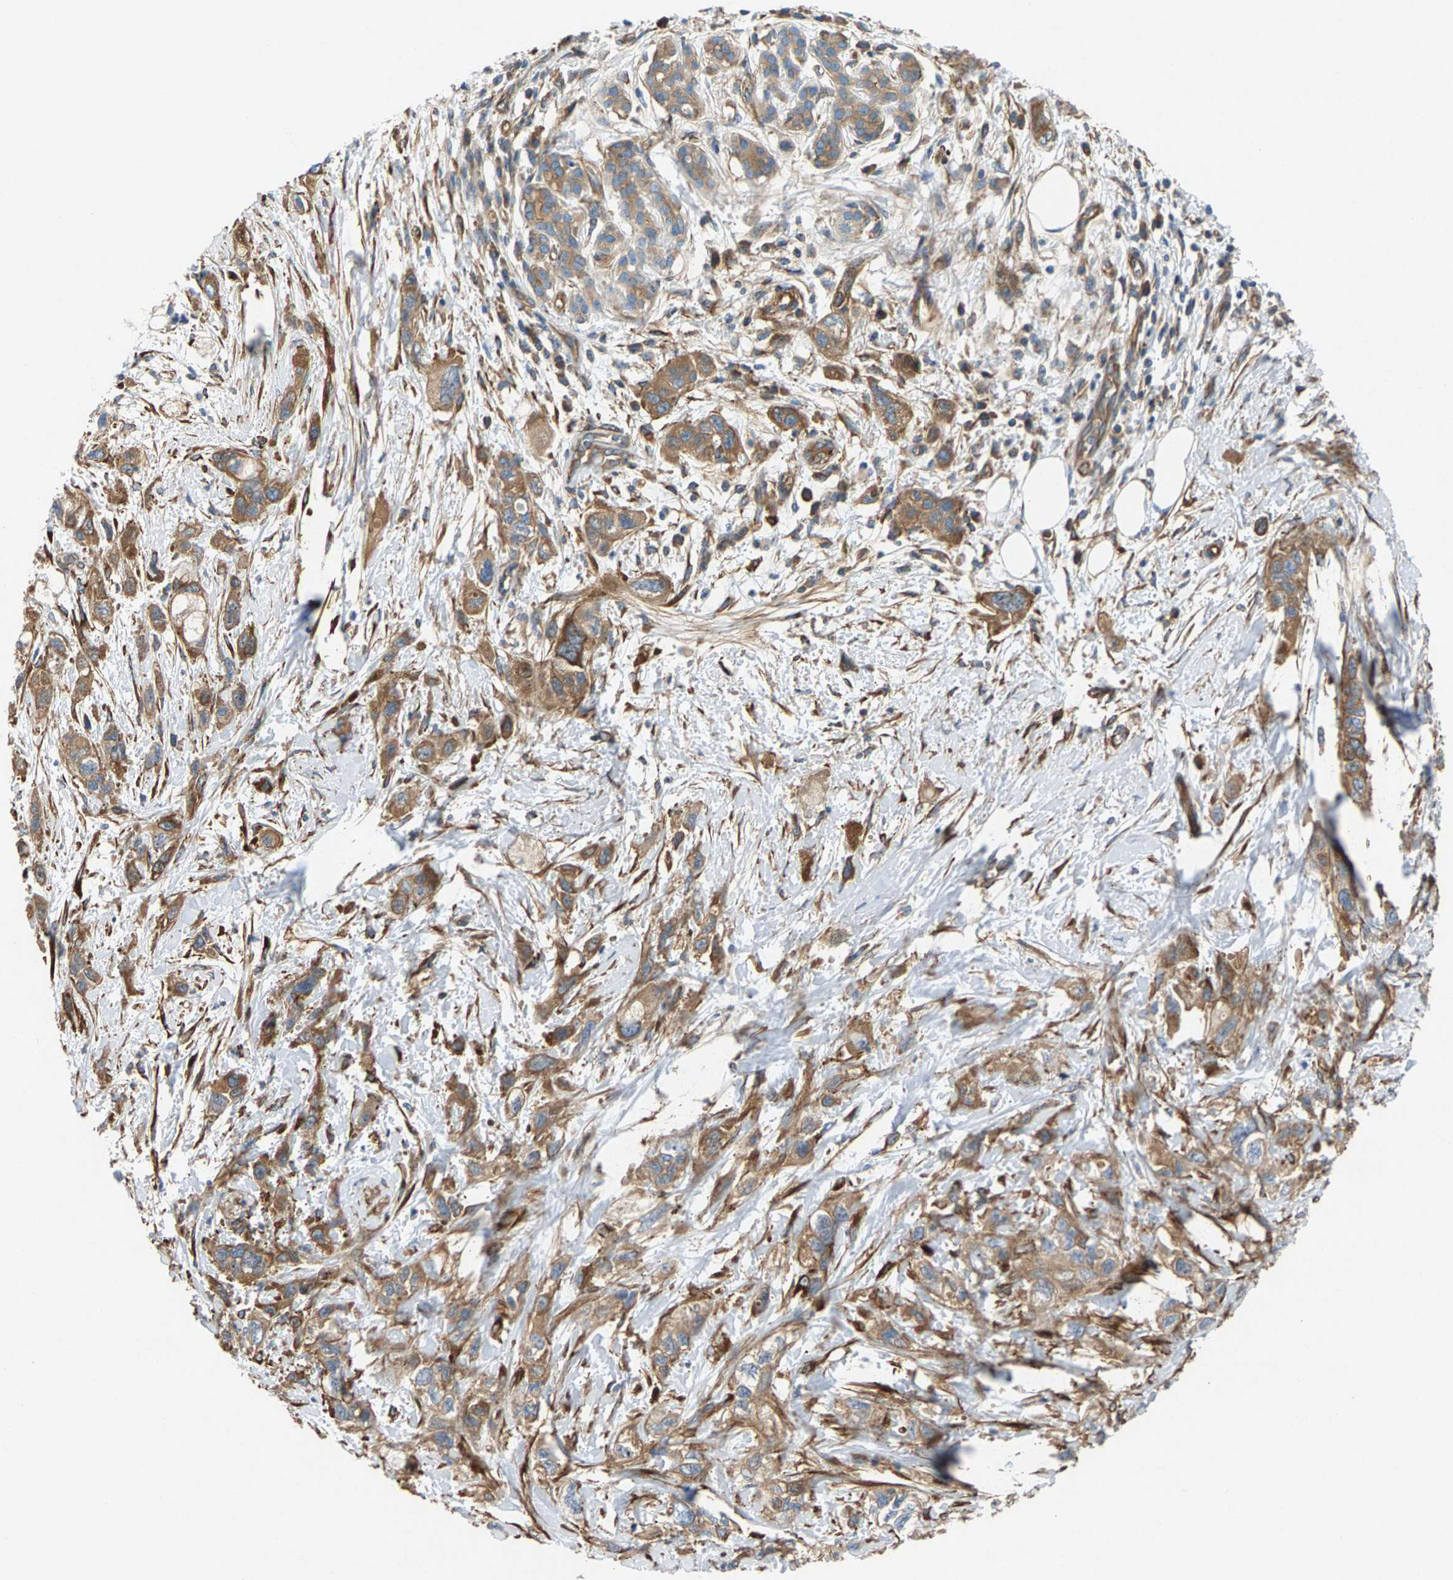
{"staining": {"intensity": "moderate", "quantity": ">75%", "location": "cytoplasmic/membranous"}, "tissue": "pancreatic cancer", "cell_type": "Tumor cells", "image_type": "cancer", "snomed": [{"axis": "morphology", "description": "Adenocarcinoma, NOS"}, {"axis": "topography", "description": "Pancreas"}], "caption": "IHC of human pancreatic adenocarcinoma displays medium levels of moderate cytoplasmic/membranous positivity in approximately >75% of tumor cells.", "gene": "PDCL", "patient": {"sex": "male", "age": 74}}